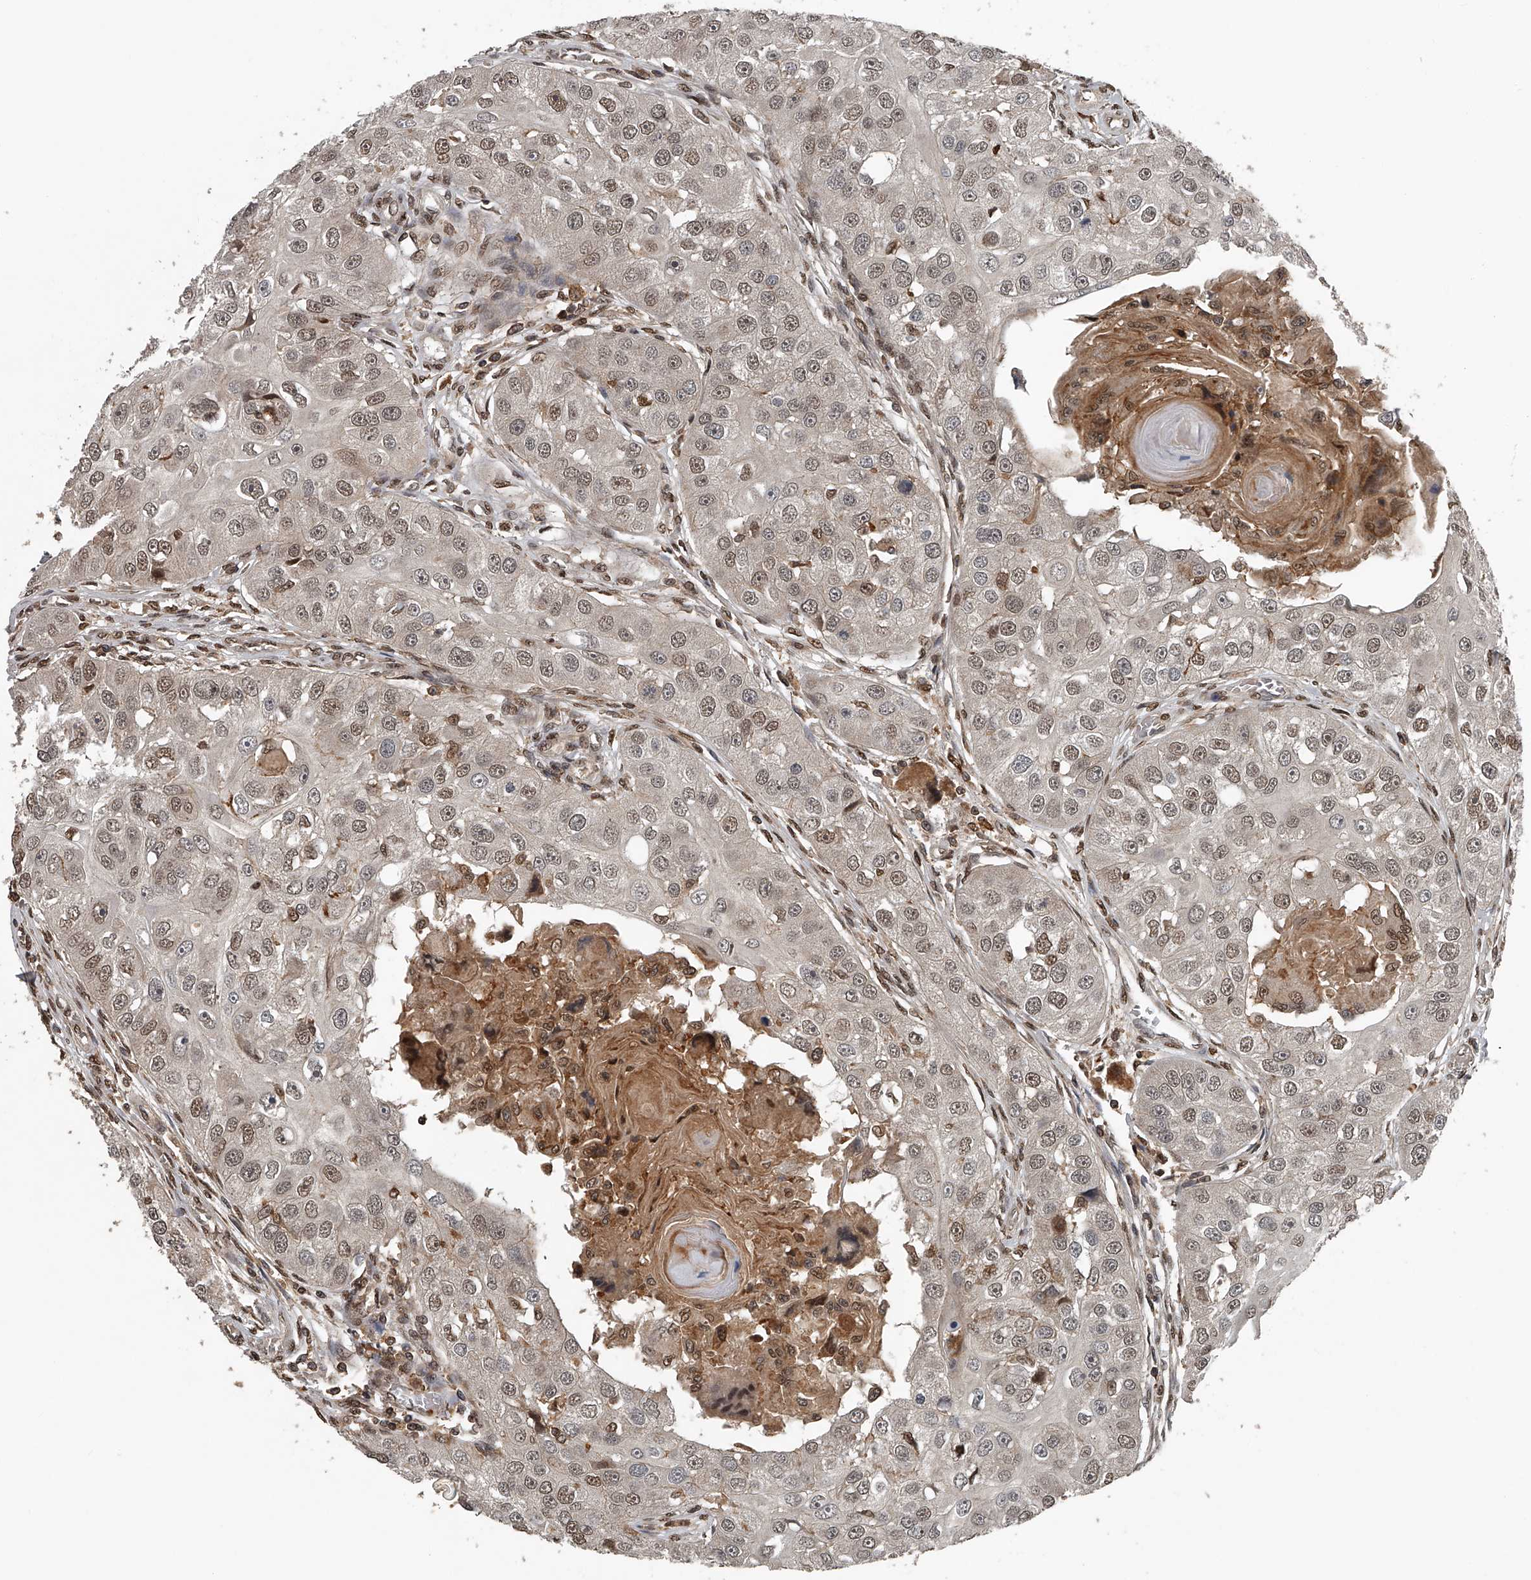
{"staining": {"intensity": "weak", "quantity": ">75%", "location": "cytoplasmic/membranous,nuclear"}, "tissue": "head and neck cancer", "cell_type": "Tumor cells", "image_type": "cancer", "snomed": [{"axis": "morphology", "description": "Normal tissue, NOS"}, {"axis": "morphology", "description": "Squamous cell carcinoma, NOS"}, {"axis": "topography", "description": "Skeletal muscle"}, {"axis": "topography", "description": "Head-Neck"}], "caption": "Immunohistochemical staining of human head and neck squamous cell carcinoma reveals low levels of weak cytoplasmic/membranous and nuclear protein expression in approximately >75% of tumor cells.", "gene": "PLEKHG1", "patient": {"sex": "male", "age": 51}}